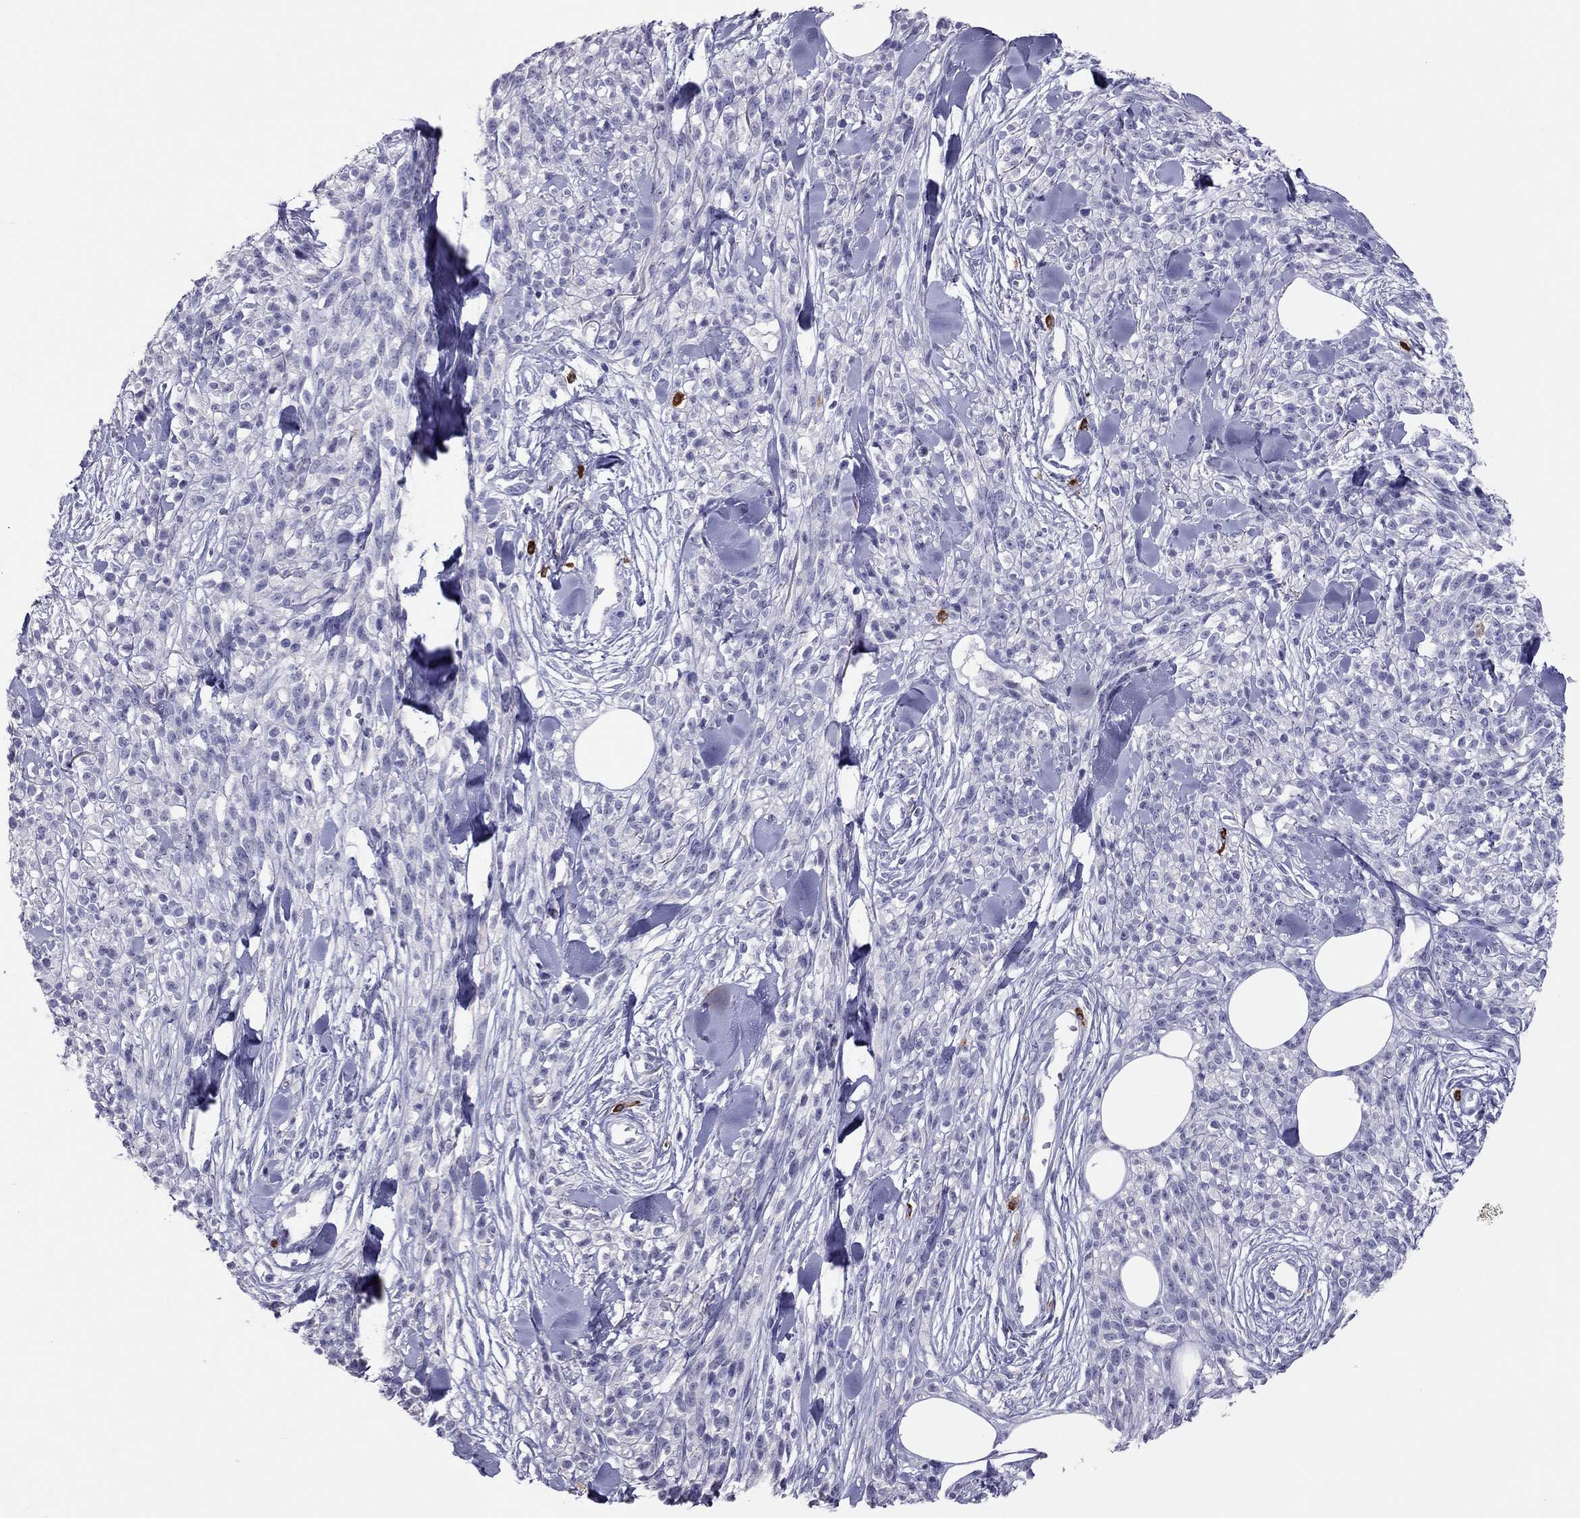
{"staining": {"intensity": "negative", "quantity": "none", "location": "none"}, "tissue": "melanoma", "cell_type": "Tumor cells", "image_type": "cancer", "snomed": [{"axis": "morphology", "description": "Malignant melanoma, NOS"}, {"axis": "topography", "description": "Skin"}, {"axis": "topography", "description": "Skin of trunk"}], "caption": "The histopathology image reveals no staining of tumor cells in melanoma.", "gene": "IL17REL", "patient": {"sex": "male", "age": 74}}